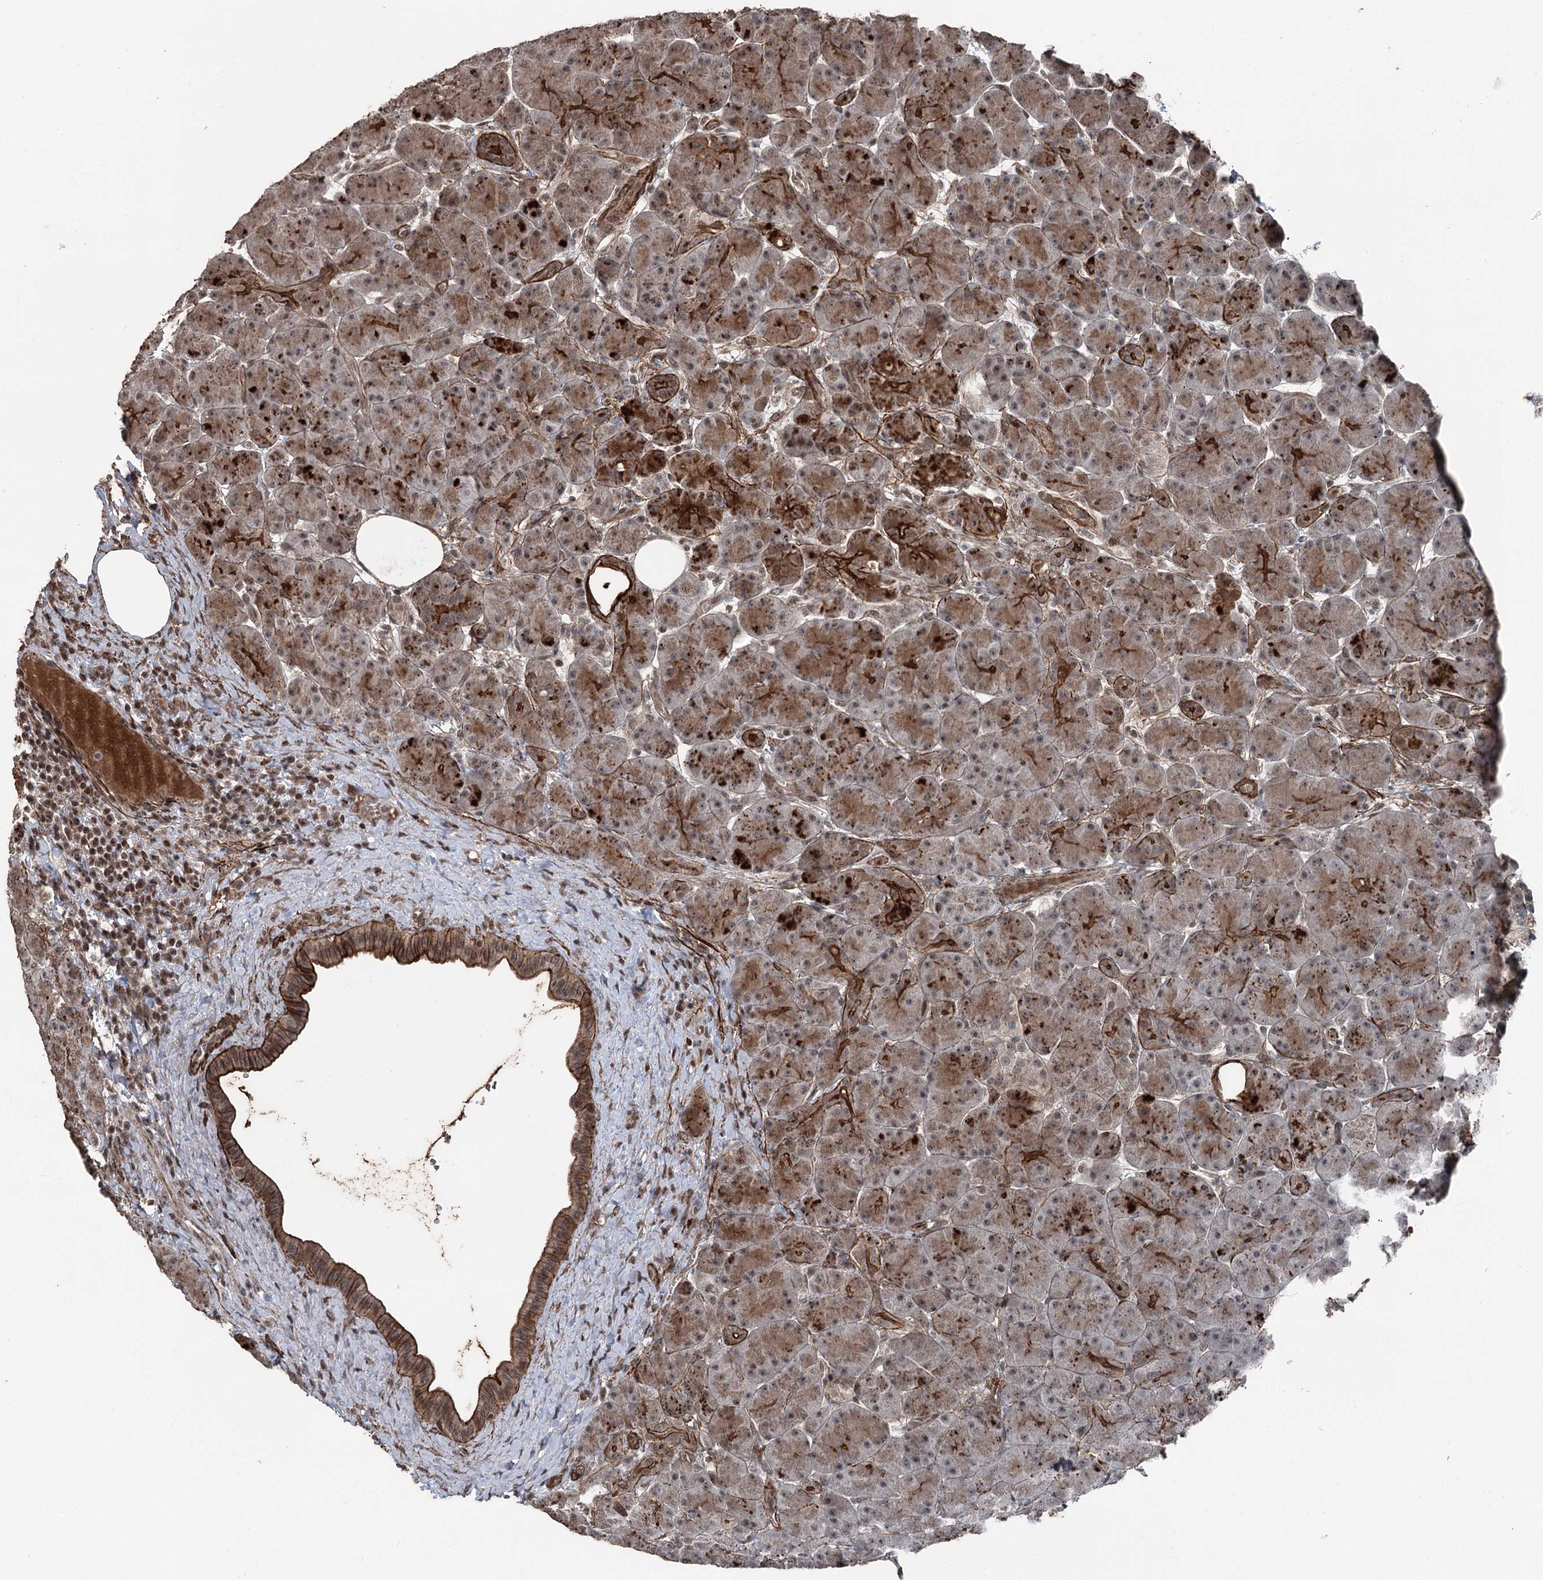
{"staining": {"intensity": "strong", "quantity": "25%-75%", "location": "cytoplasmic/membranous"}, "tissue": "pancreas", "cell_type": "Exocrine glandular cells", "image_type": "normal", "snomed": [{"axis": "morphology", "description": "Normal tissue, NOS"}, {"axis": "topography", "description": "Pancreas"}], "caption": "Pancreas stained with a brown dye demonstrates strong cytoplasmic/membranous positive expression in about 25%-75% of exocrine glandular cells.", "gene": "CCDC82", "patient": {"sex": "male", "age": 63}}